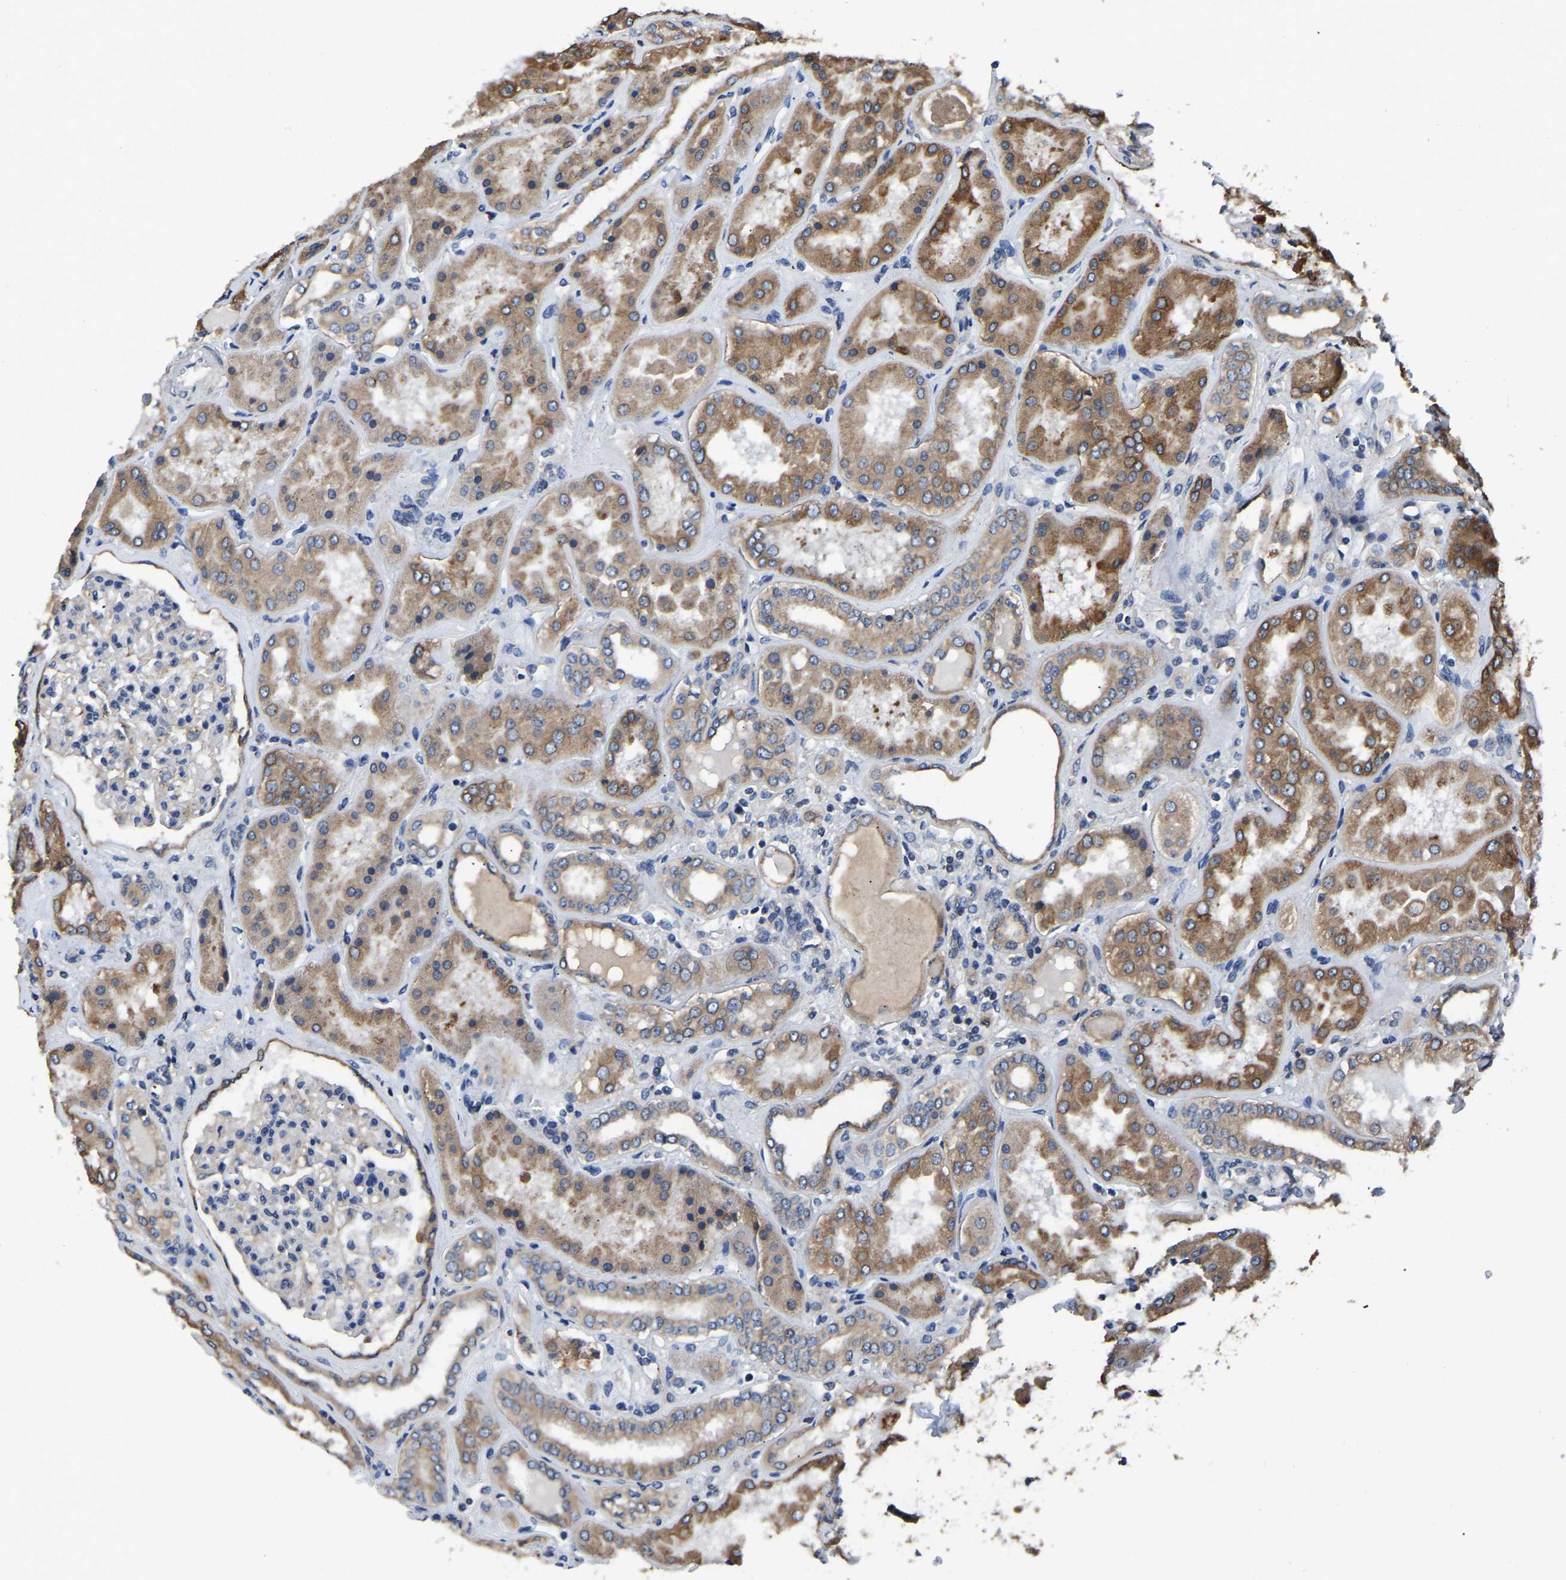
{"staining": {"intensity": "negative", "quantity": "none", "location": "none"}, "tissue": "kidney", "cell_type": "Cells in glomeruli", "image_type": "normal", "snomed": [{"axis": "morphology", "description": "Normal tissue, NOS"}, {"axis": "topography", "description": "Kidney"}], "caption": "This is an IHC image of benign human kidney. There is no expression in cells in glomeruli.", "gene": "ARL6IP5", "patient": {"sex": "female", "age": 56}}